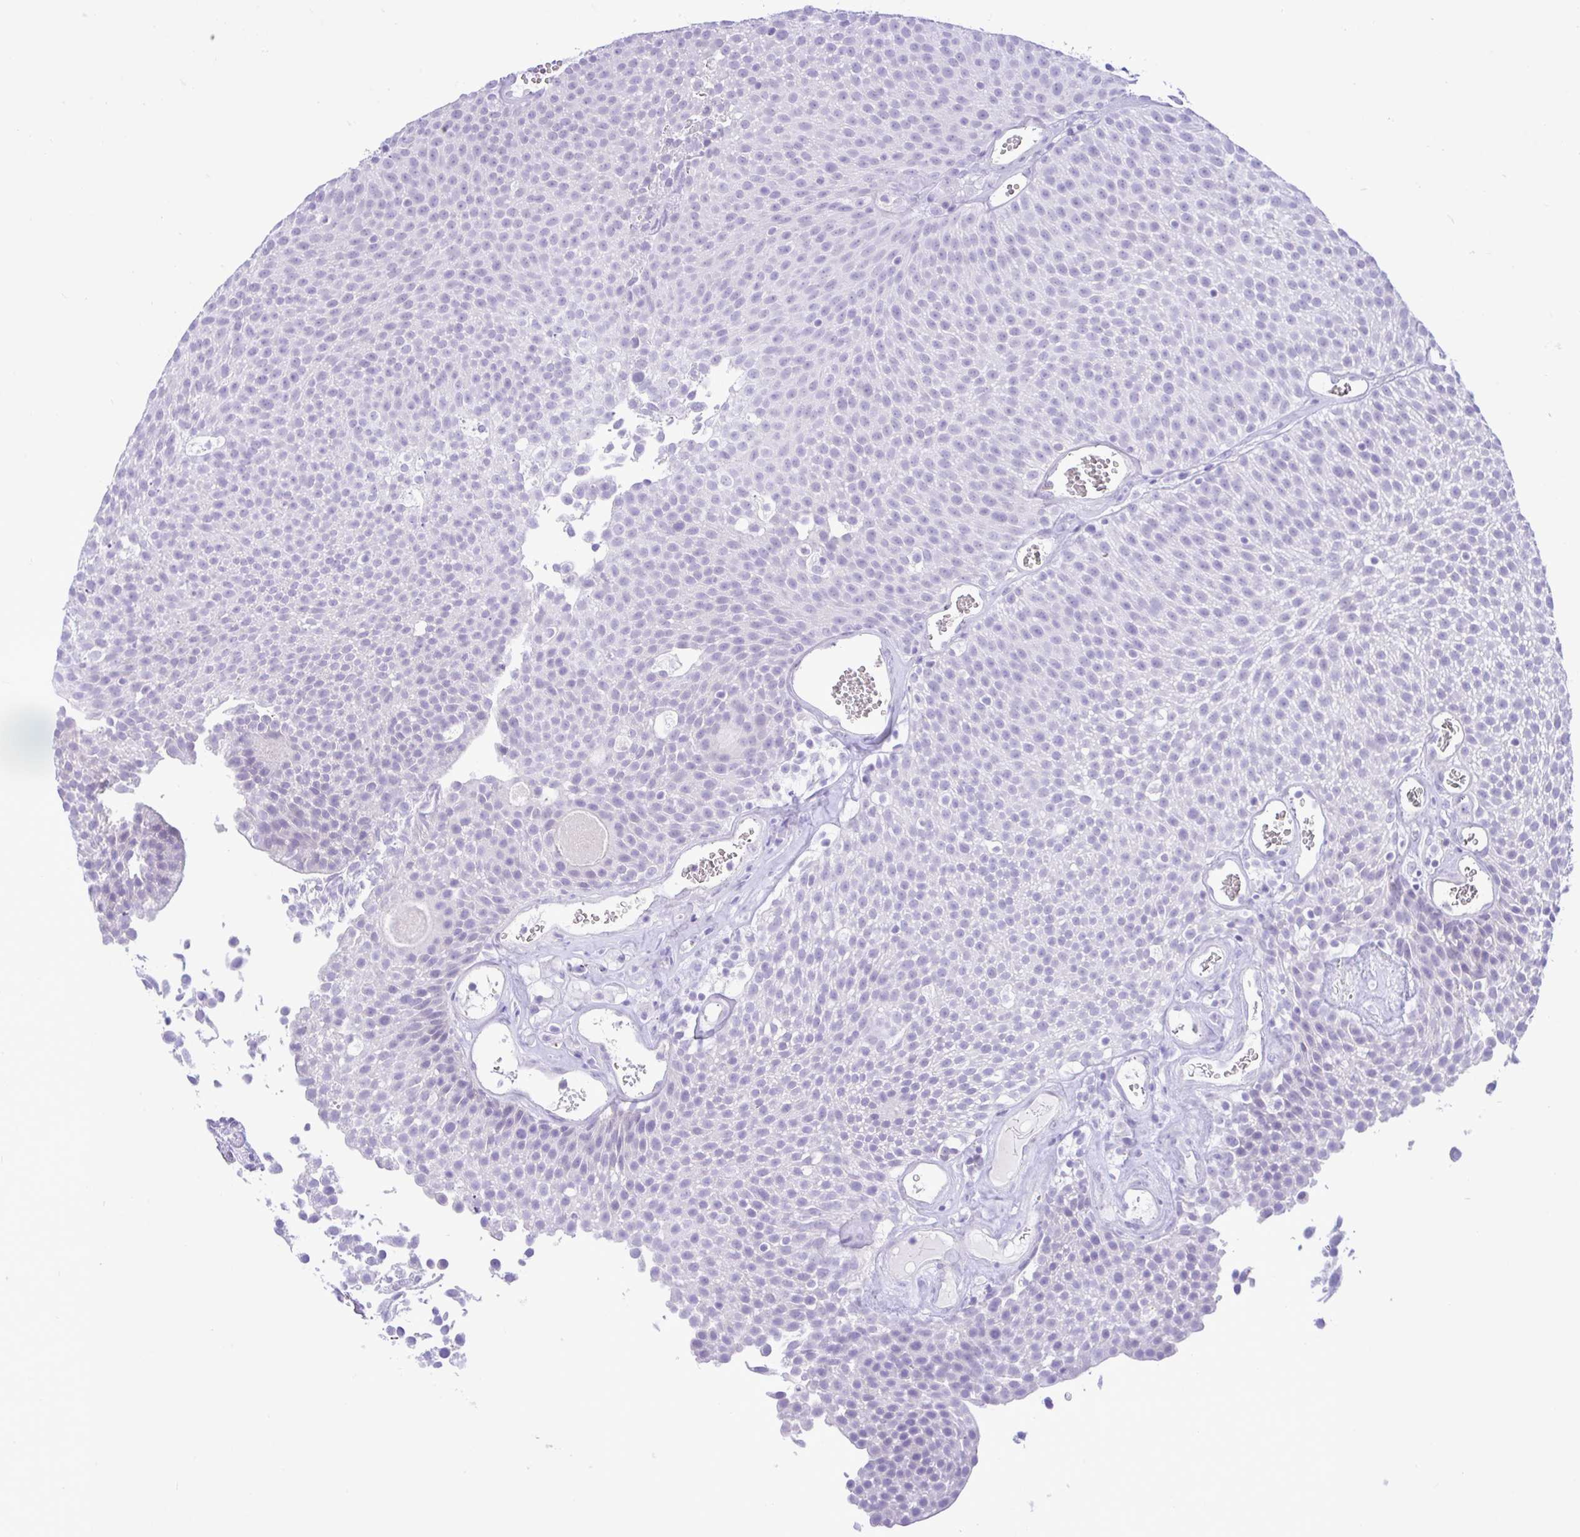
{"staining": {"intensity": "negative", "quantity": "none", "location": "none"}, "tissue": "urothelial cancer", "cell_type": "Tumor cells", "image_type": "cancer", "snomed": [{"axis": "morphology", "description": "Urothelial carcinoma, Low grade"}, {"axis": "topography", "description": "Urinary bladder"}], "caption": "IHC of urothelial cancer exhibits no positivity in tumor cells.", "gene": "ZNF101", "patient": {"sex": "female", "age": 79}}